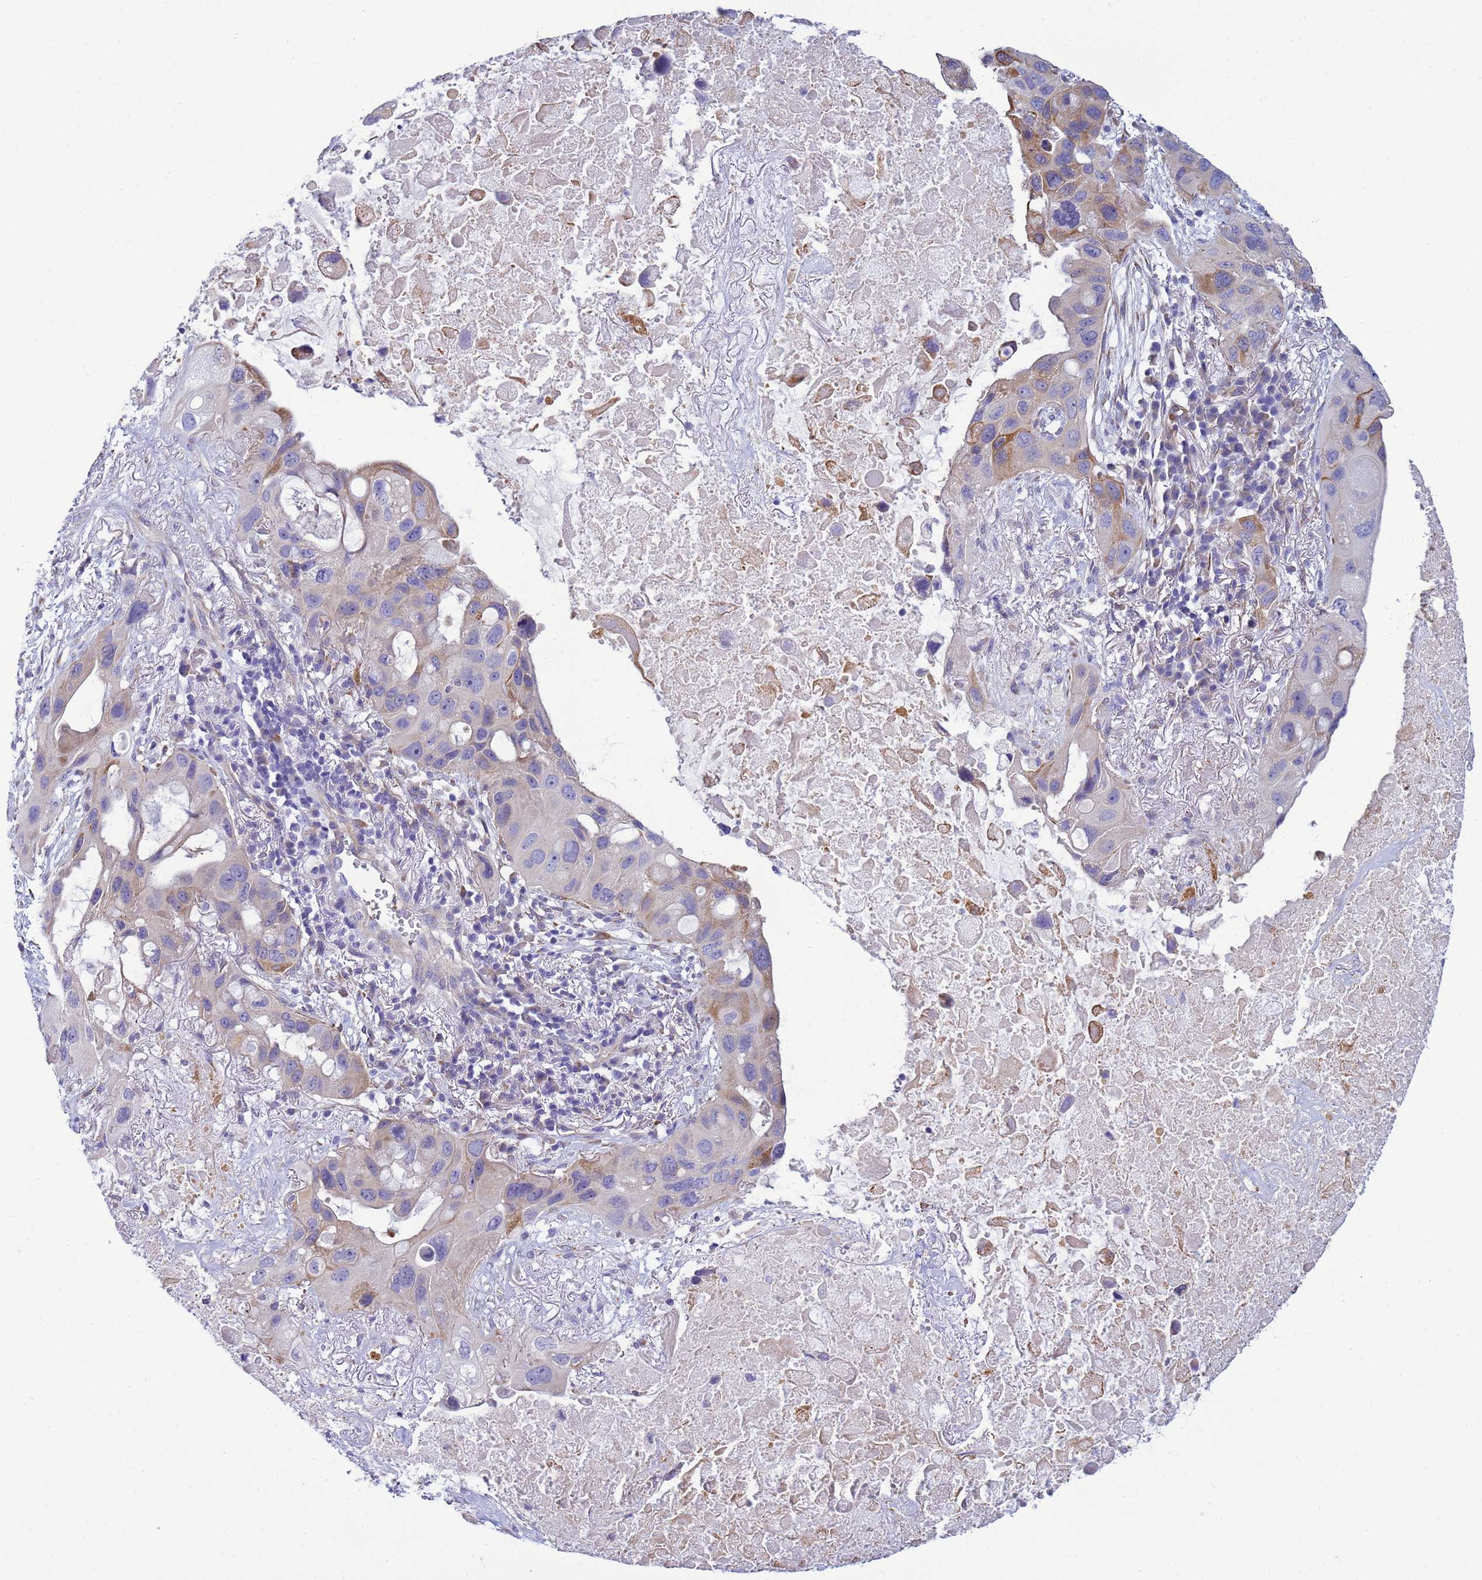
{"staining": {"intensity": "weak", "quantity": "<25%", "location": "cytoplasmic/membranous"}, "tissue": "lung cancer", "cell_type": "Tumor cells", "image_type": "cancer", "snomed": [{"axis": "morphology", "description": "Squamous cell carcinoma, NOS"}, {"axis": "topography", "description": "Lung"}], "caption": "A high-resolution micrograph shows IHC staining of lung cancer, which displays no significant expression in tumor cells.", "gene": "TRPC6", "patient": {"sex": "female", "age": 73}}